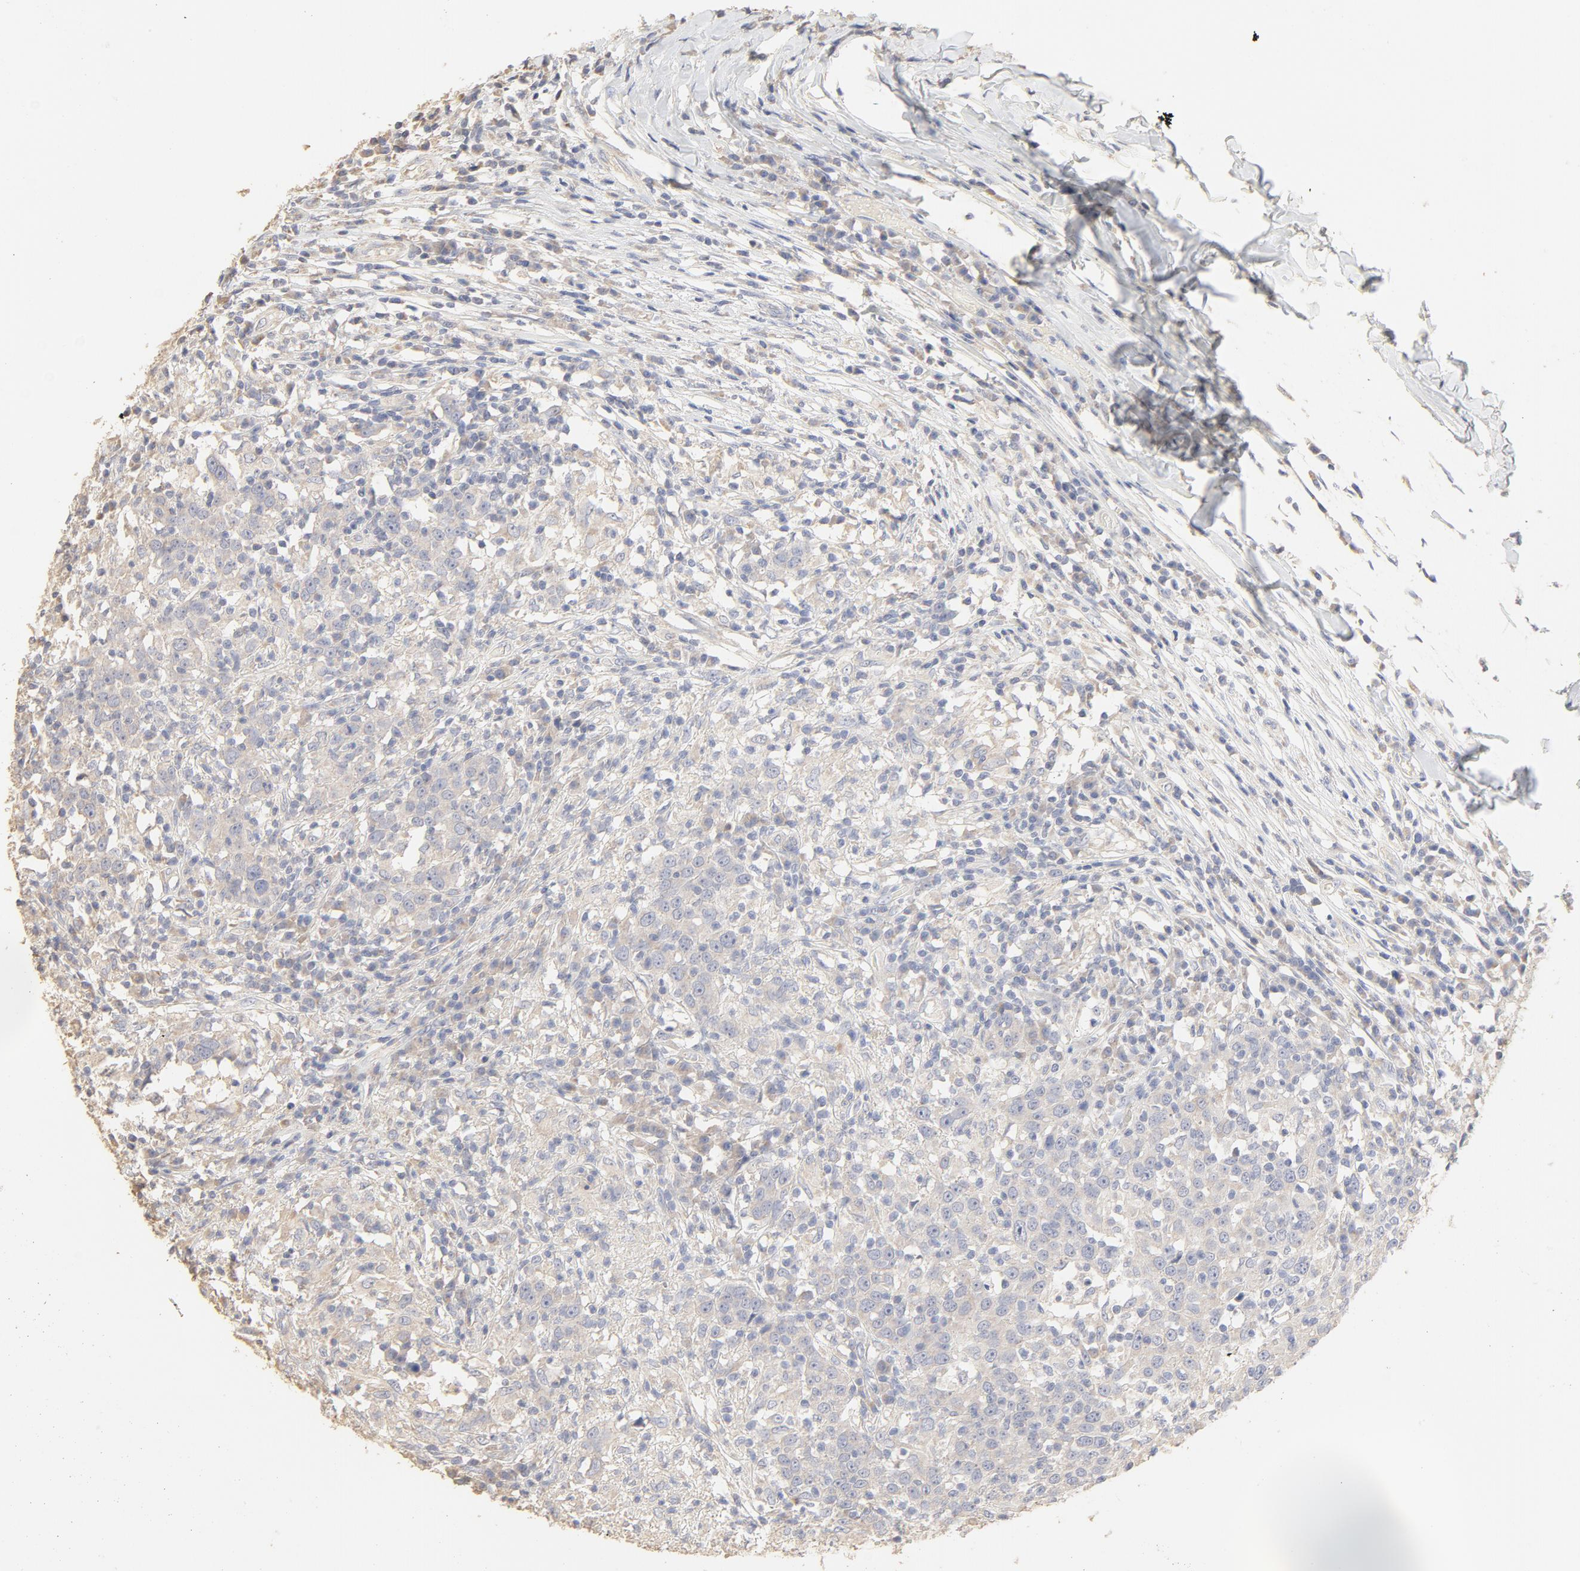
{"staining": {"intensity": "negative", "quantity": "none", "location": "none"}, "tissue": "head and neck cancer", "cell_type": "Tumor cells", "image_type": "cancer", "snomed": [{"axis": "morphology", "description": "Adenocarcinoma, NOS"}, {"axis": "topography", "description": "Salivary gland"}, {"axis": "topography", "description": "Head-Neck"}], "caption": "This is a micrograph of immunohistochemistry staining of head and neck cancer (adenocarcinoma), which shows no expression in tumor cells.", "gene": "FCGBP", "patient": {"sex": "female", "age": 65}}